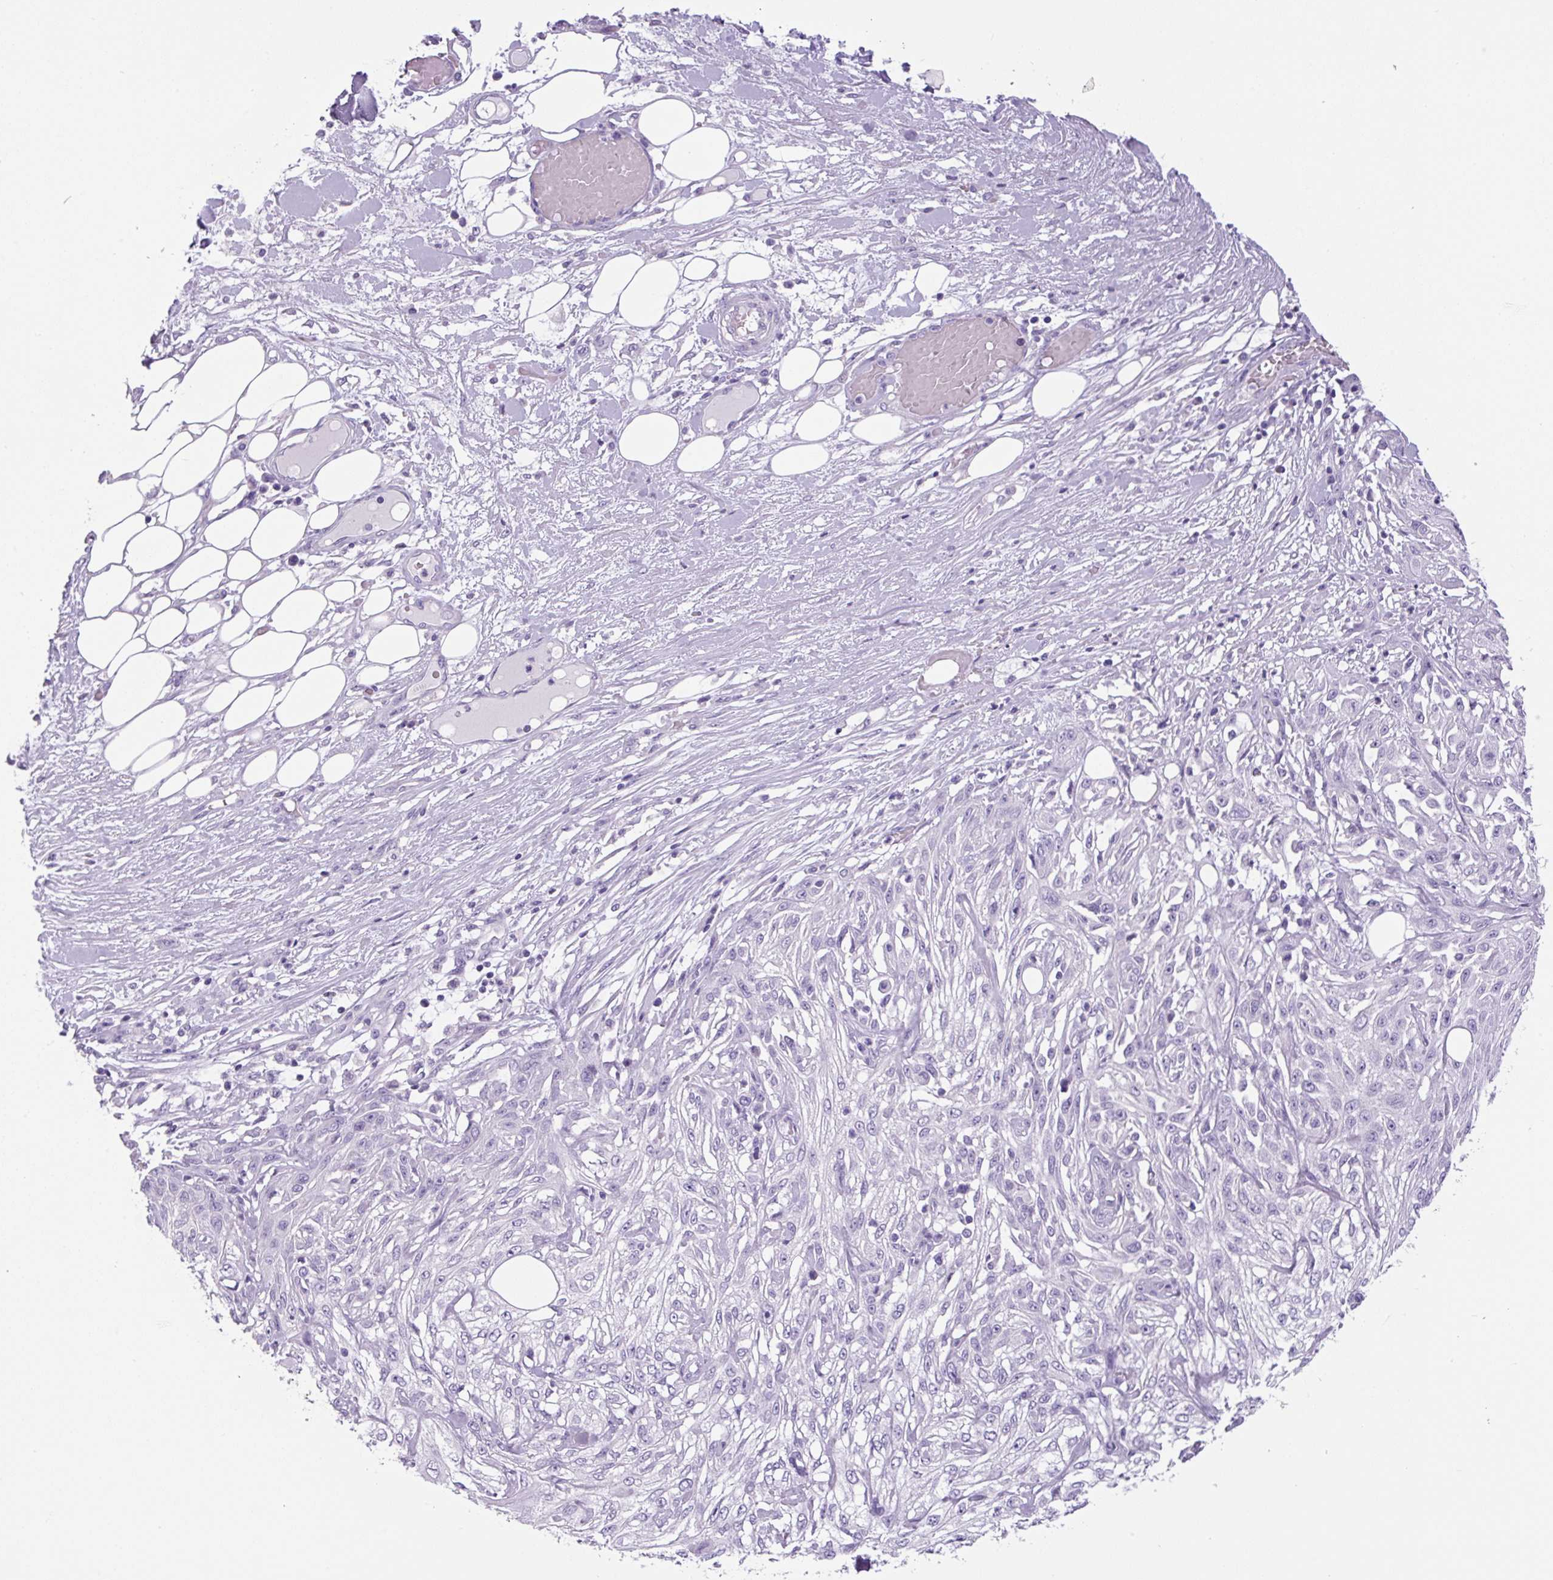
{"staining": {"intensity": "negative", "quantity": "none", "location": "none"}, "tissue": "skin cancer", "cell_type": "Tumor cells", "image_type": "cancer", "snomed": [{"axis": "morphology", "description": "Squamous cell carcinoma, NOS"}, {"axis": "morphology", "description": "Squamous cell carcinoma, metastatic, NOS"}, {"axis": "topography", "description": "Skin"}, {"axis": "topography", "description": "Lymph node"}], "caption": "This micrograph is of skin cancer stained with immunohistochemistry to label a protein in brown with the nuclei are counter-stained blue. There is no positivity in tumor cells.", "gene": "CHGA", "patient": {"sex": "male", "age": 75}}